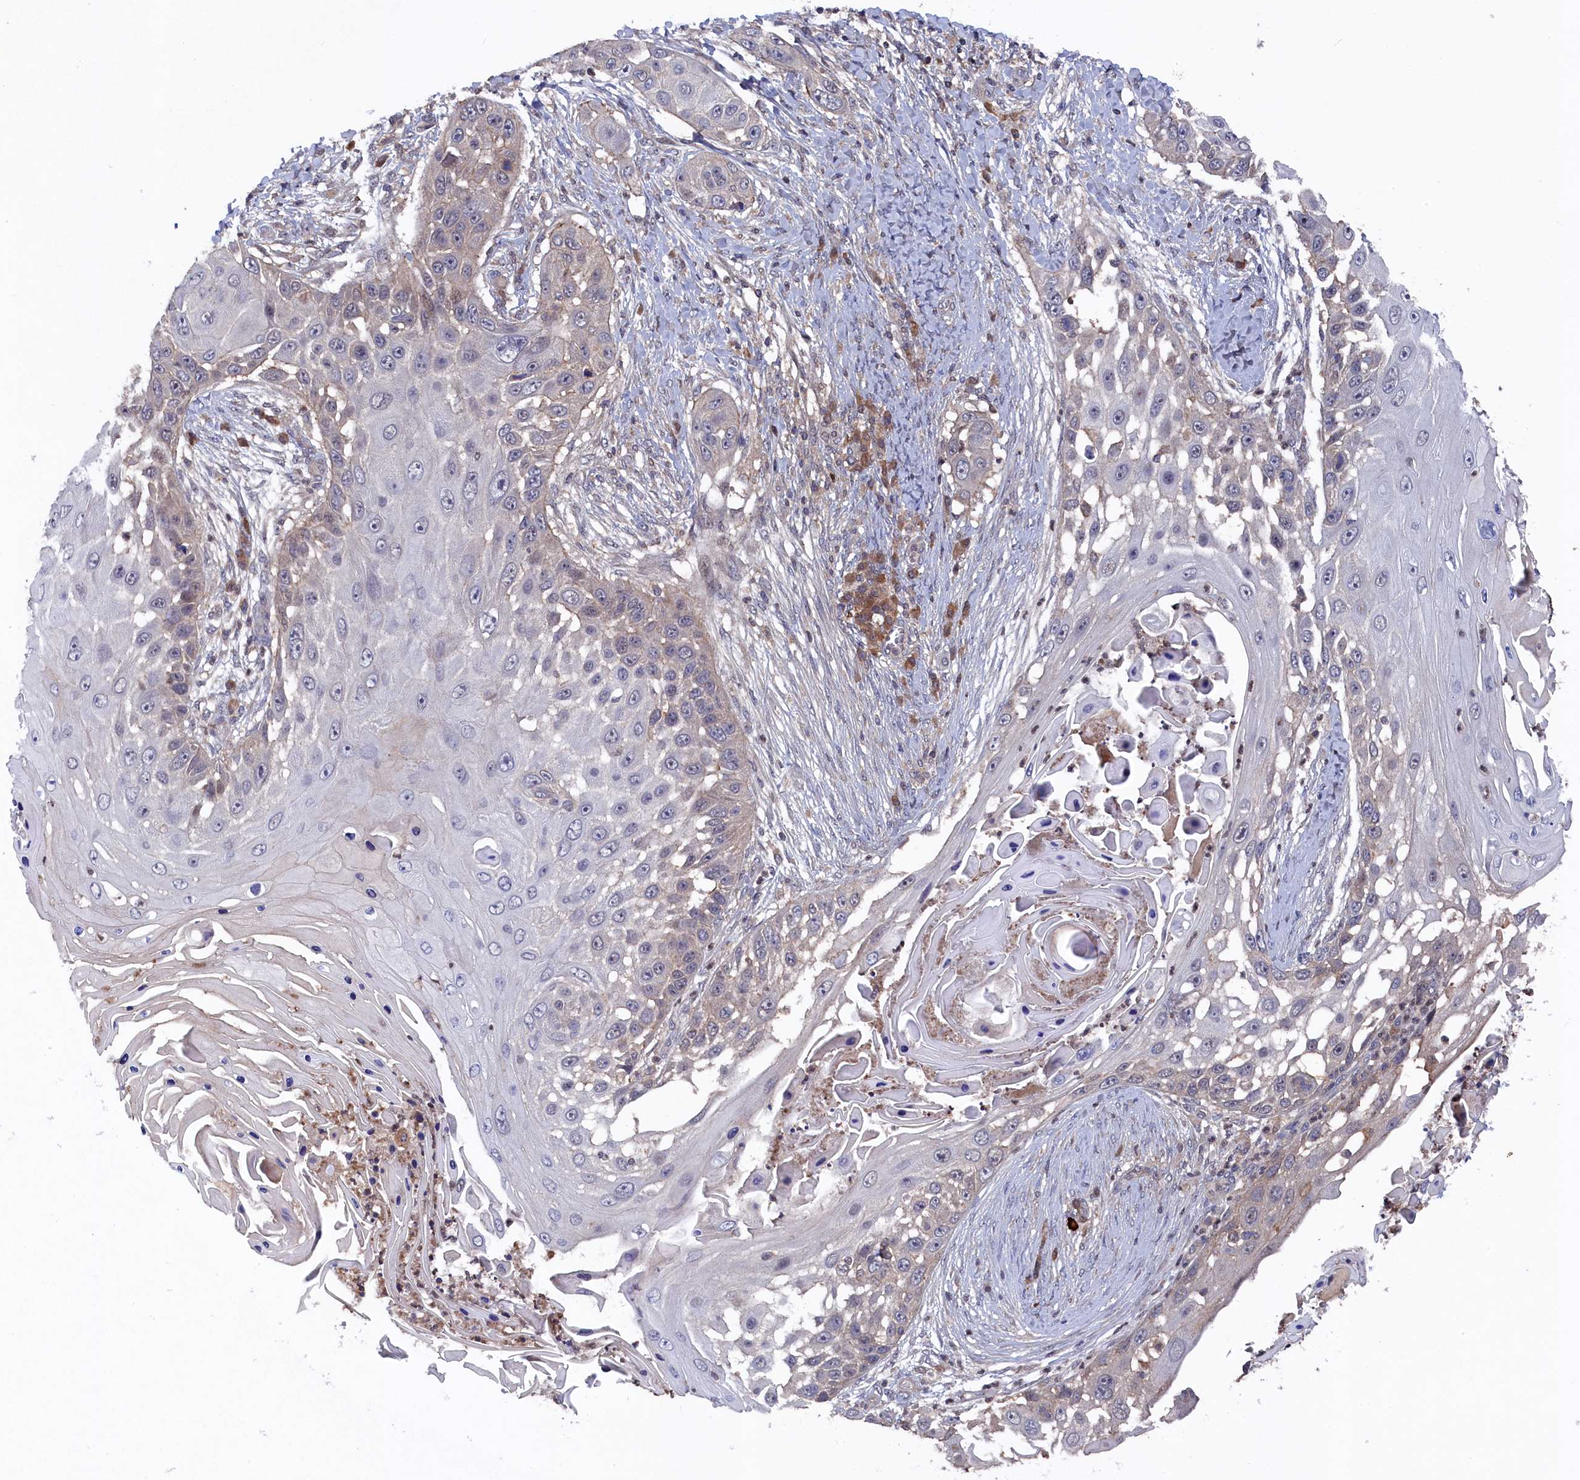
{"staining": {"intensity": "weak", "quantity": "<25%", "location": "cytoplasmic/membranous"}, "tissue": "skin cancer", "cell_type": "Tumor cells", "image_type": "cancer", "snomed": [{"axis": "morphology", "description": "Squamous cell carcinoma, NOS"}, {"axis": "topography", "description": "Skin"}], "caption": "The immunohistochemistry (IHC) photomicrograph has no significant expression in tumor cells of squamous cell carcinoma (skin) tissue.", "gene": "TMC5", "patient": {"sex": "female", "age": 44}}